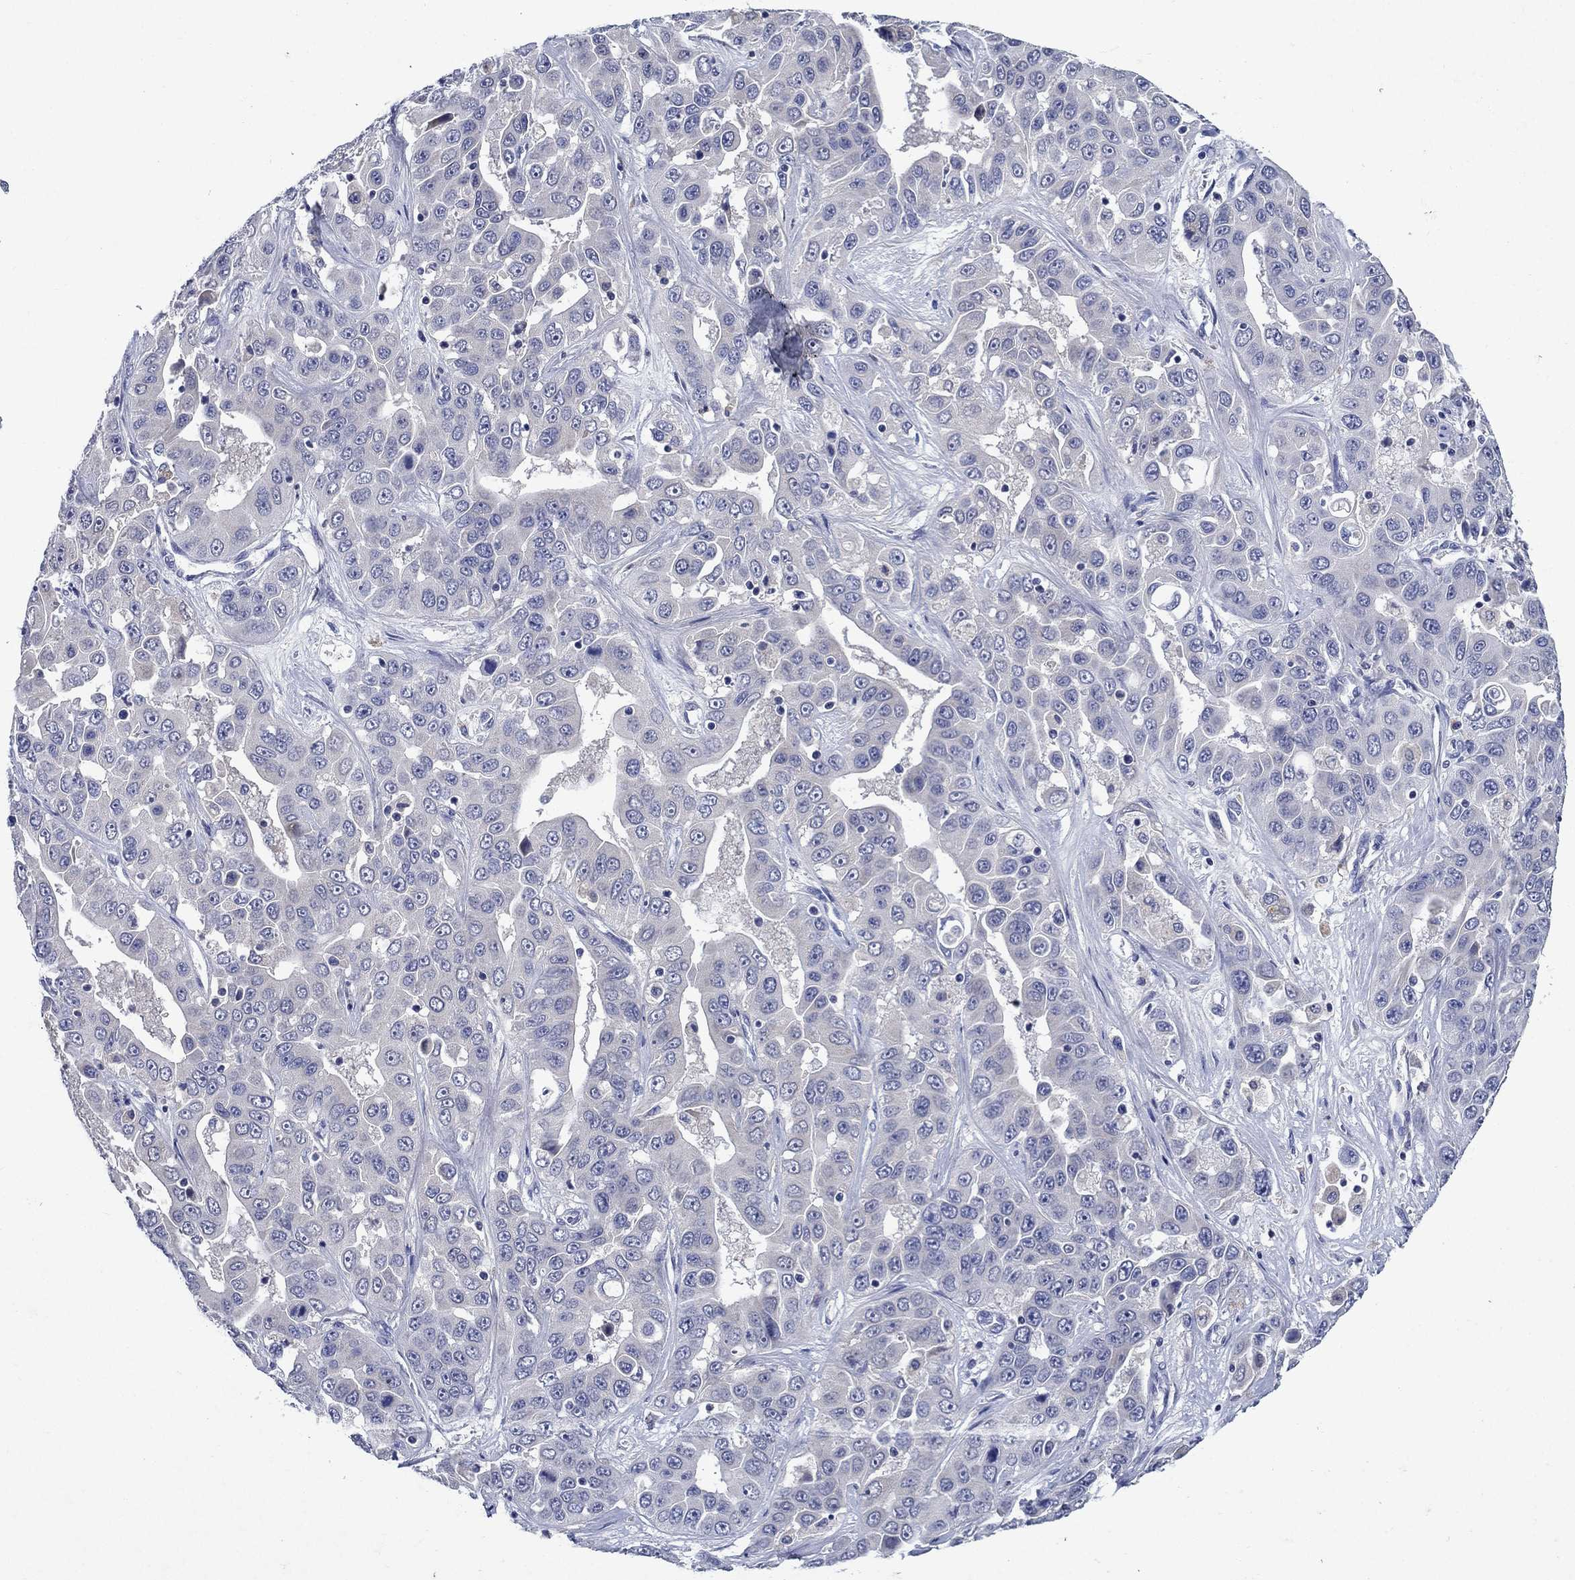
{"staining": {"intensity": "negative", "quantity": "none", "location": "none"}, "tissue": "liver cancer", "cell_type": "Tumor cells", "image_type": "cancer", "snomed": [{"axis": "morphology", "description": "Cholangiocarcinoma"}, {"axis": "topography", "description": "Liver"}], "caption": "Immunohistochemistry (IHC) of human cholangiocarcinoma (liver) displays no staining in tumor cells.", "gene": "STAB2", "patient": {"sex": "female", "age": 52}}